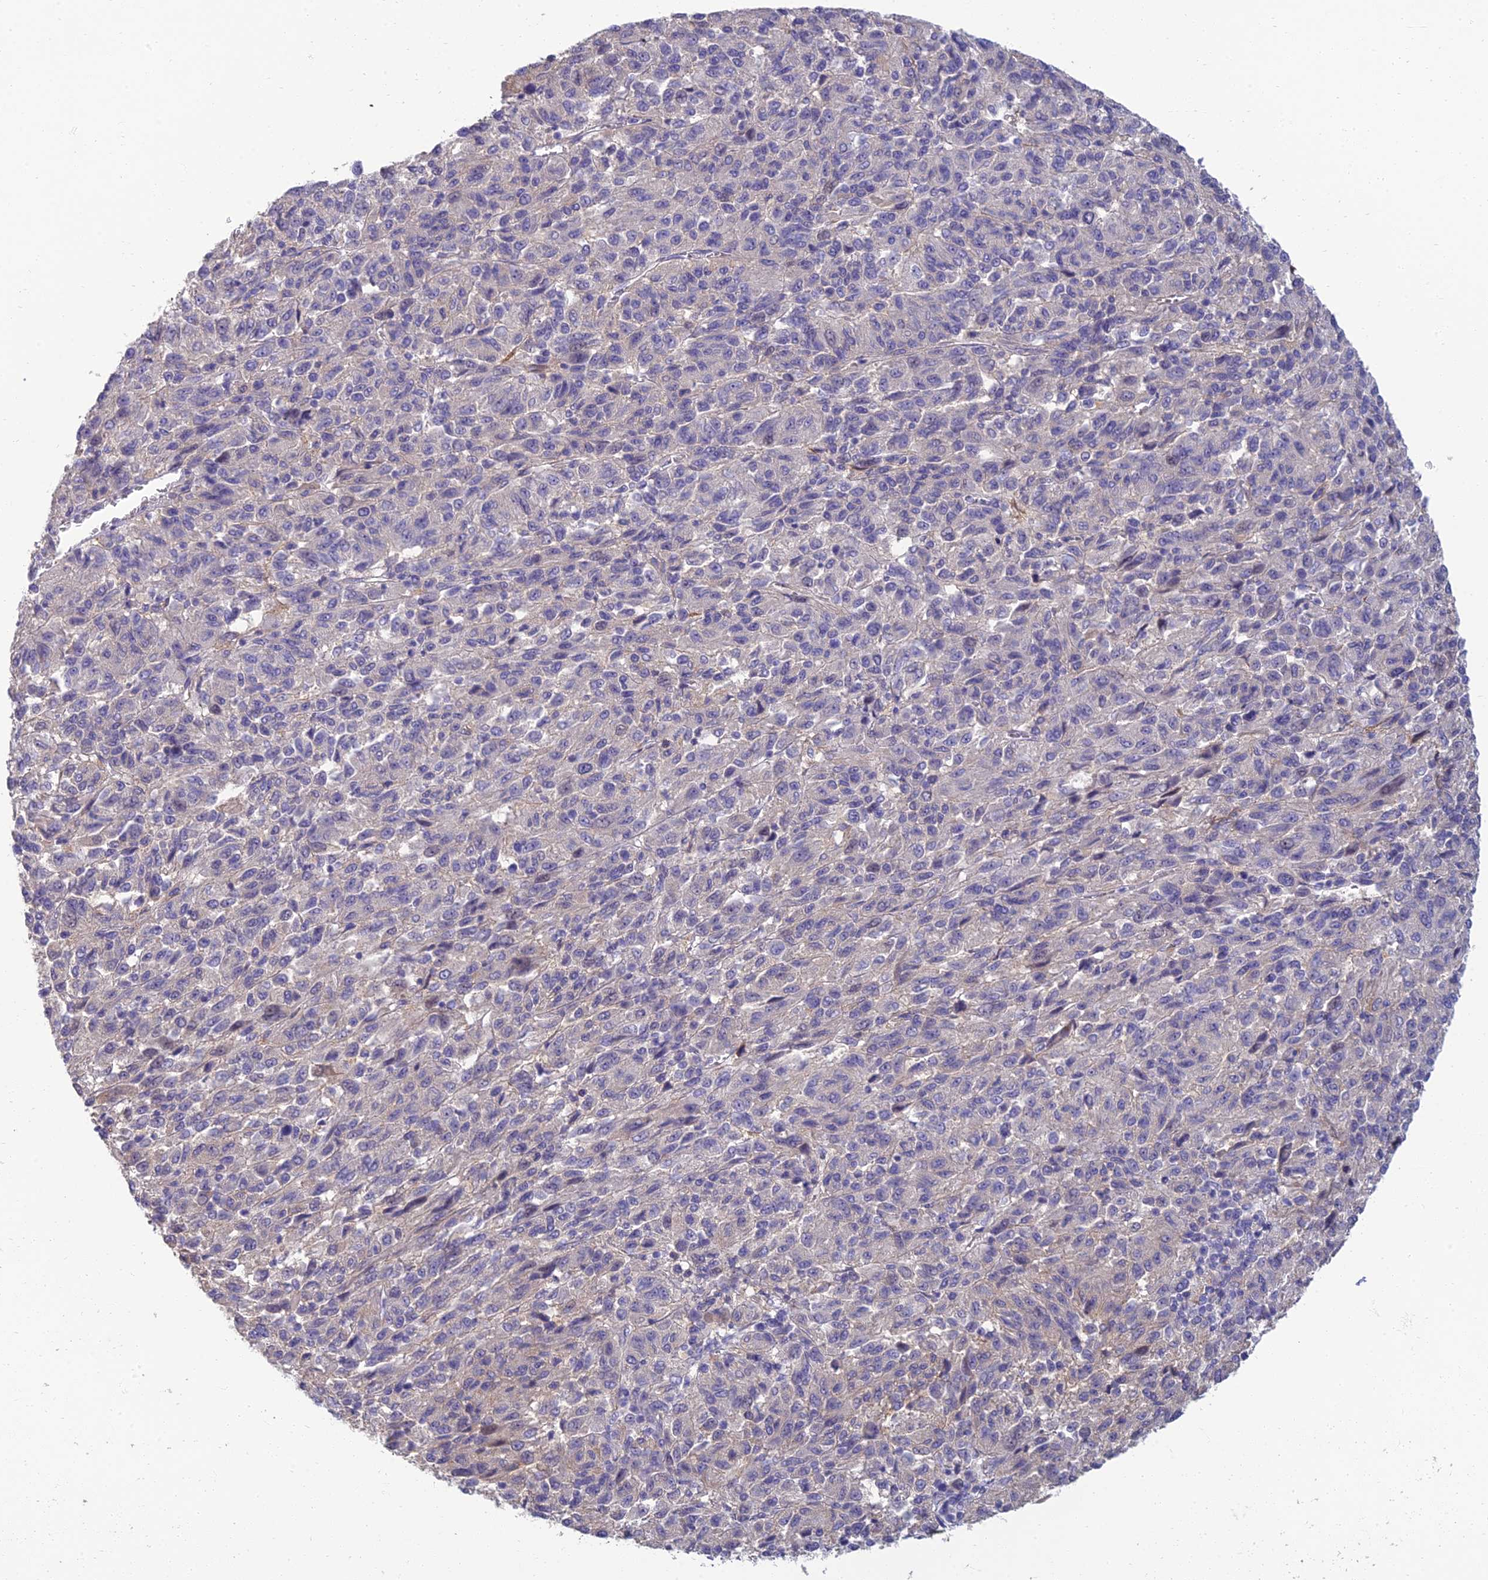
{"staining": {"intensity": "negative", "quantity": "none", "location": "none"}, "tissue": "melanoma", "cell_type": "Tumor cells", "image_type": "cancer", "snomed": [{"axis": "morphology", "description": "Malignant melanoma, Metastatic site"}, {"axis": "topography", "description": "Lung"}], "caption": "A micrograph of human malignant melanoma (metastatic site) is negative for staining in tumor cells.", "gene": "NEURL1", "patient": {"sex": "male", "age": 64}}